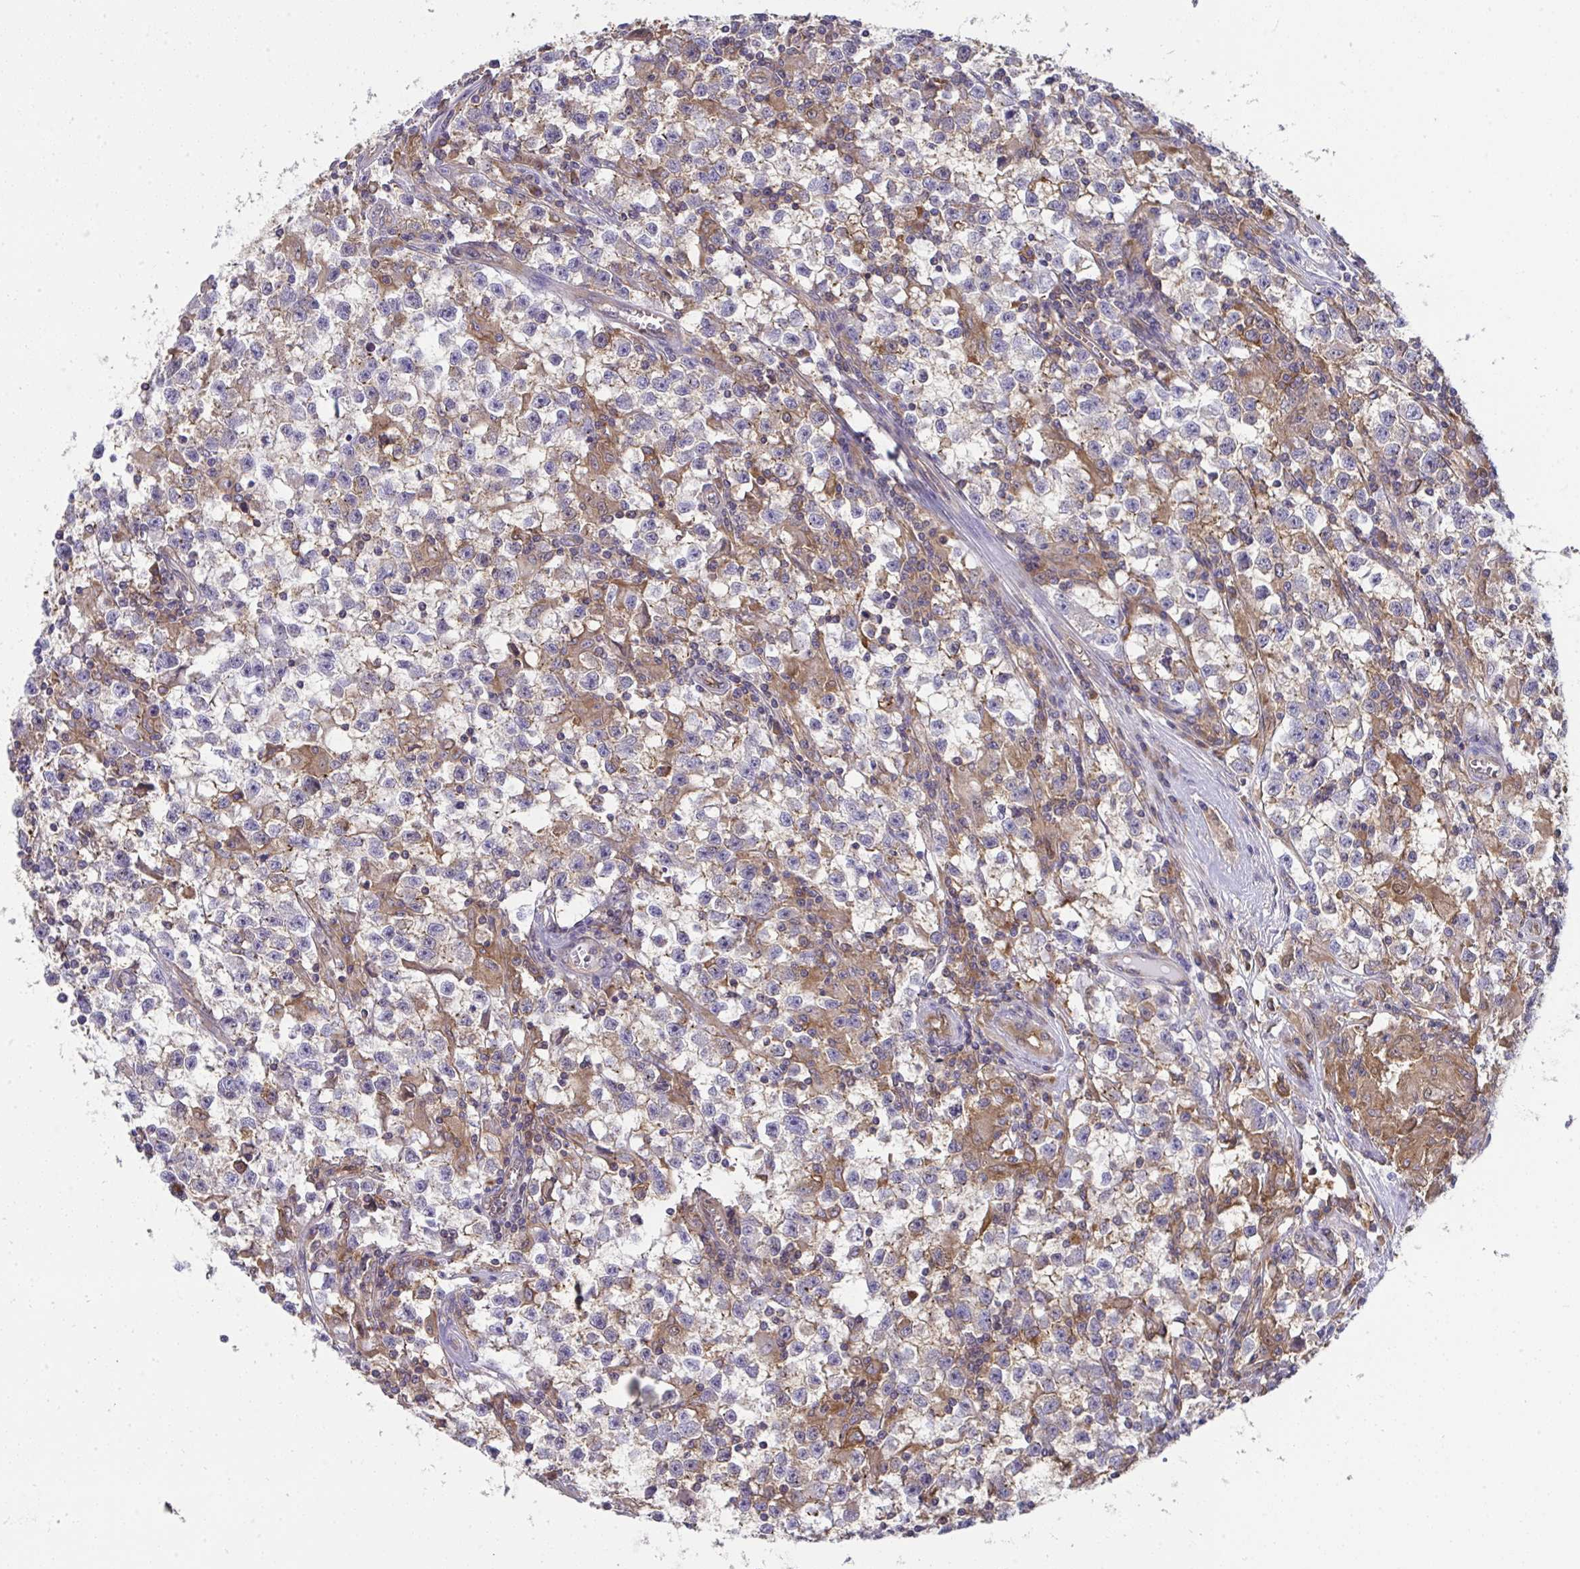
{"staining": {"intensity": "moderate", "quantity": "<25%", "location": "cytoplasmic/membranous"}, "tissue": "testis cancer", "cell_type": "Tumor cells", "image_type": "cancer", "snomed": [{"axis": "morphology", "description": "Seminoma, NOS"}, {"axis": "topography", "description": "Testis"}], "caption": "Immunohistochemical staining of testis seminoma reveals low levels of moderate cytoplasmic/membranous protein expression in about <25% of tumor cells. The staining was performed using DAB, with brown indicating positive protein expression. Nuclei are stained blue with hematoxylin.", "gene": "ALDH16A1", "patient": {"sex": "male", "age": 31}}